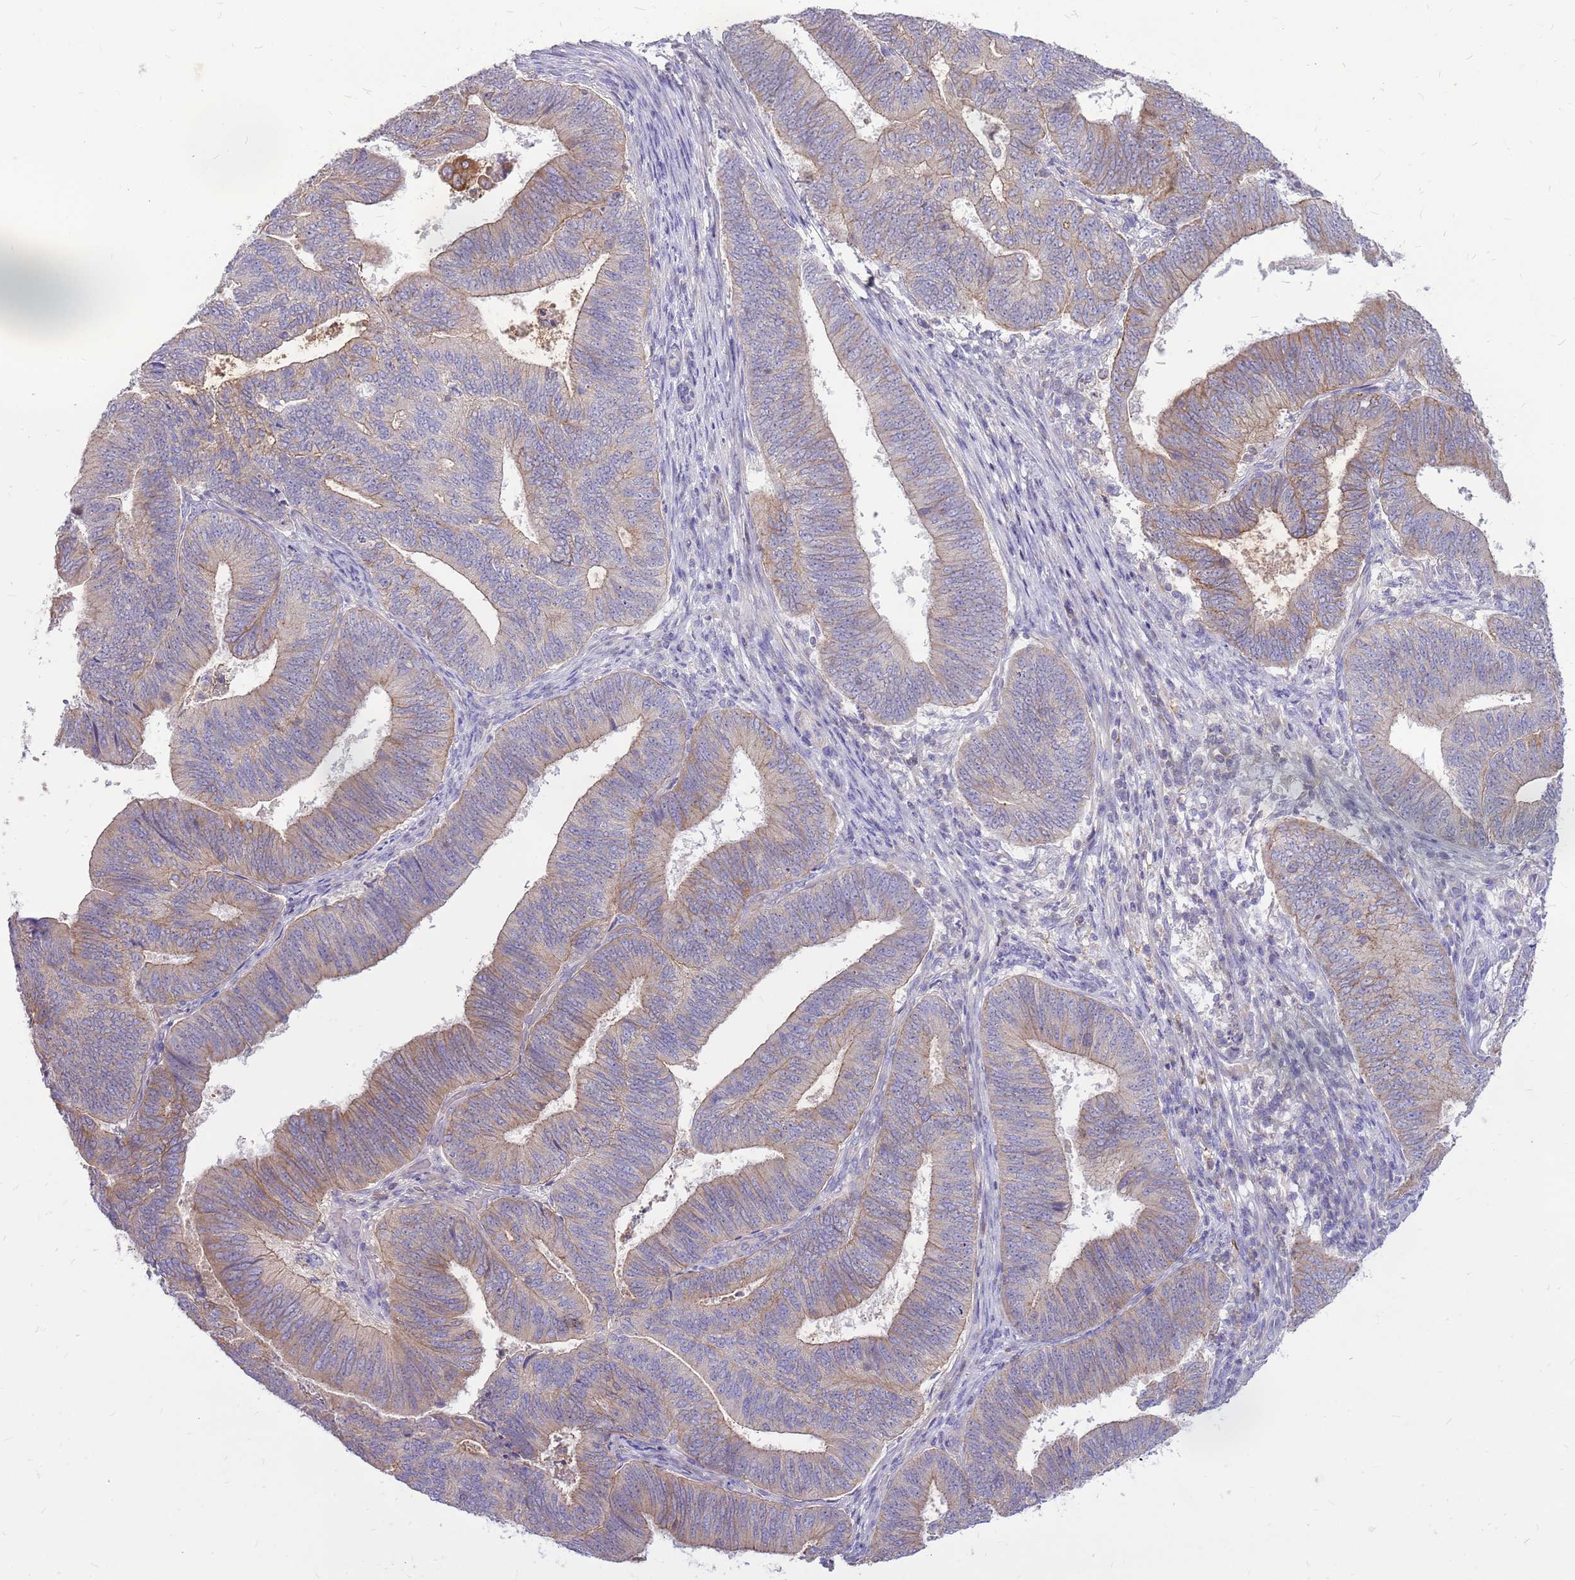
{"staining": {"intensity": "weak", "quantity": "25%-75%", "location": "cytoplasmic/membranous"}, "tissue": "endometrial cancer", "cell_type": "Tumor cells", "image_type": "cancer", "snomed": [{"axis": "morphology", "description": "Adenocarcinoma, NOS"}, {"axis": "topography", "description": "Endometrium"}], "caption": "DAB immunohistochemical staining of human endometrial cancer shows weak cytoplasmic/membranous protein positivity in approximately 25%-75% of tumor cells. (IHC, brightfield microscopy, high magnification).", "gene": "WDR90", "patient": {"sex": "female", "age": 70}}